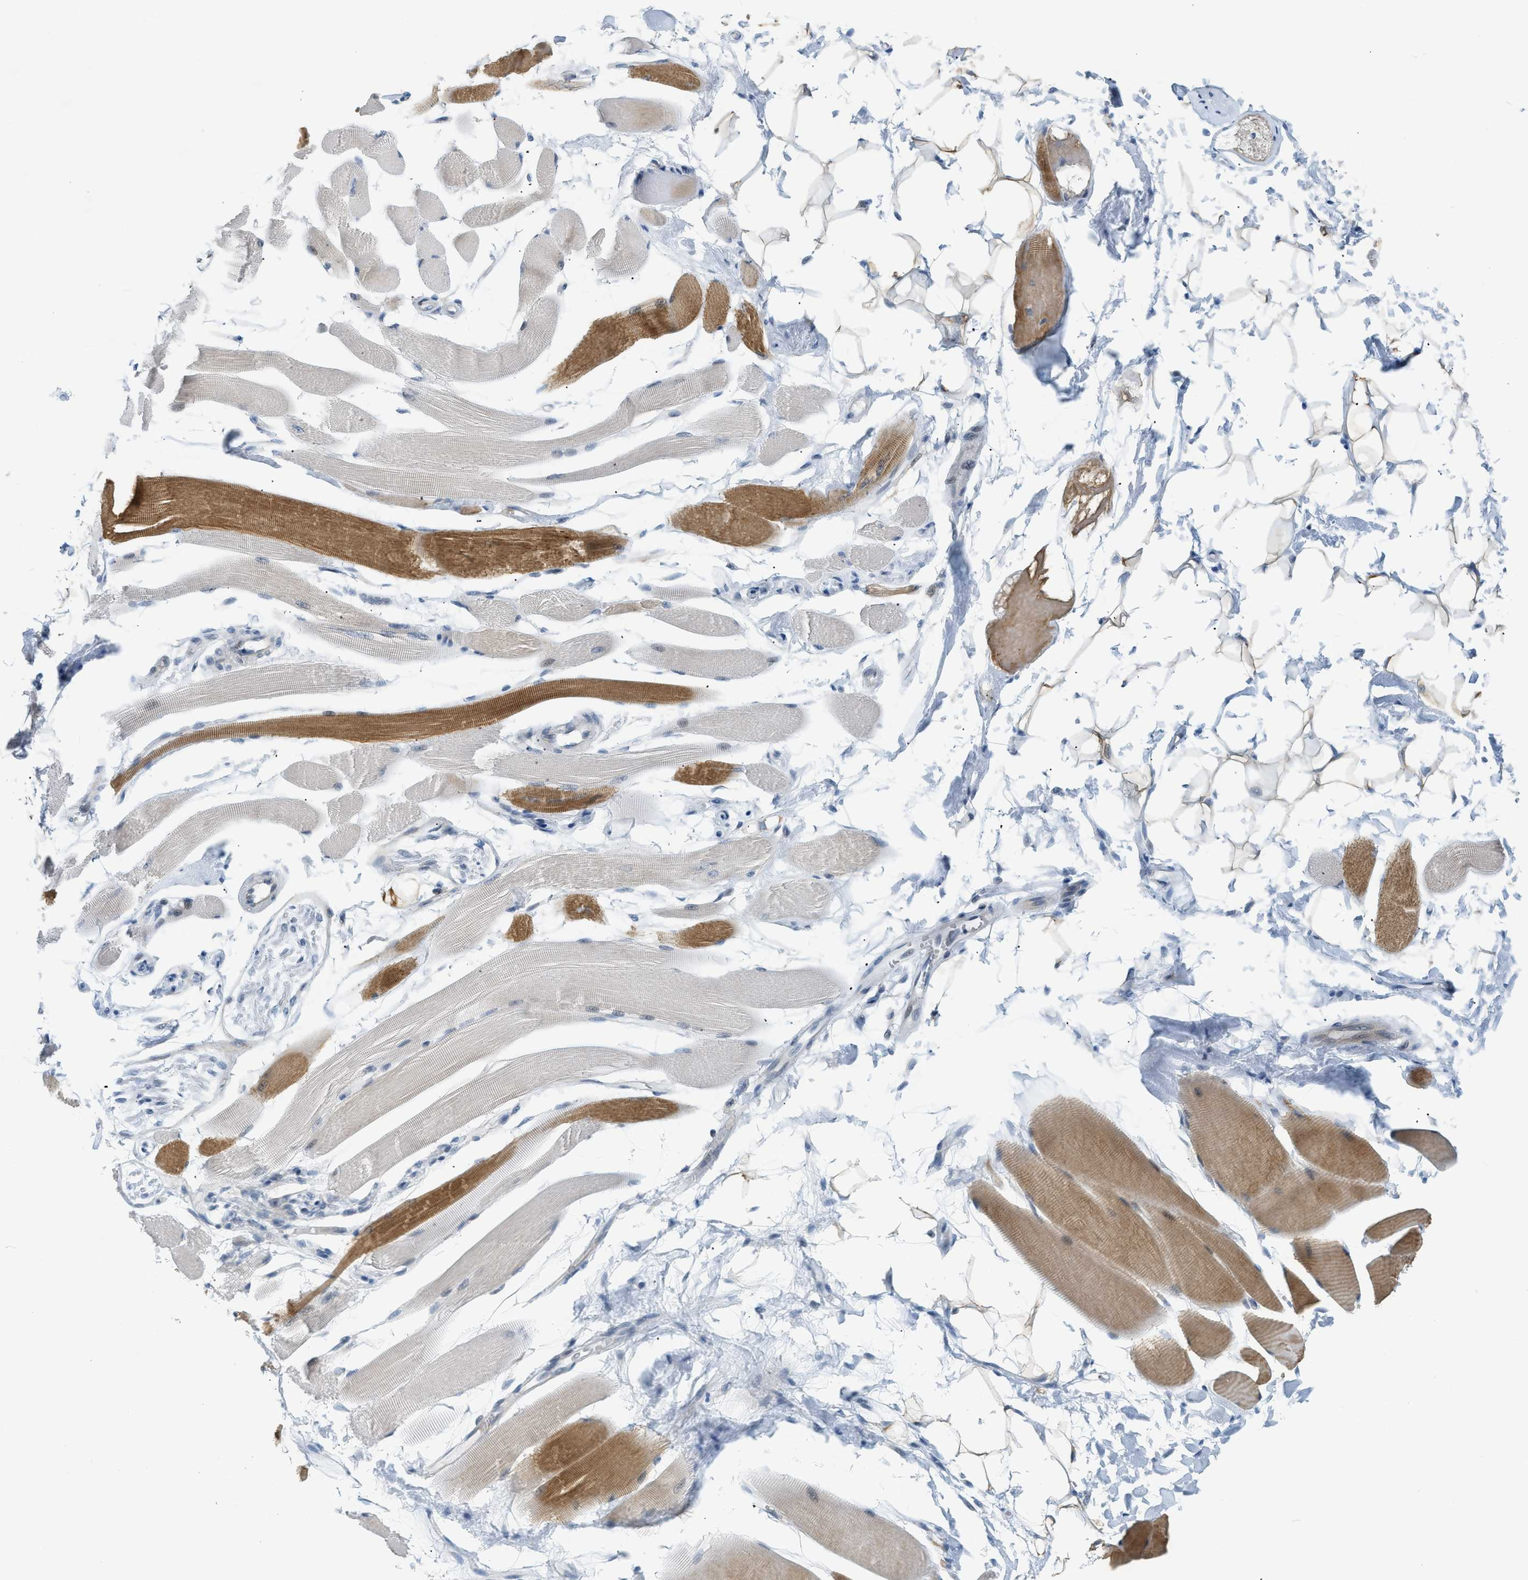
{"staining": {"intensity": "moderate", "quantity": "25%-75%", "location": "cytoplasmic/membranous"}, "tissue": "skeletal muscle", "cell_type": "Myocytes", "image_type": "normal", "snomed": [{"axis": "morphology", "description": "Normal tissue, NOS"}, {"axis": "topography", "description": "Skeletal muscle"}, {"axis": "topography", "description": "Peripheral nerve tissue"}], "caption": "Approximately 25%-75% of myocytes in benign human skeletal muscle demonstrate moderate cytoplasmic/membranous protein positivity as visualized by brown immunohistochemical staining.", "gene": "ZNF408", "patient": {"sex": "female", "age": 84}}